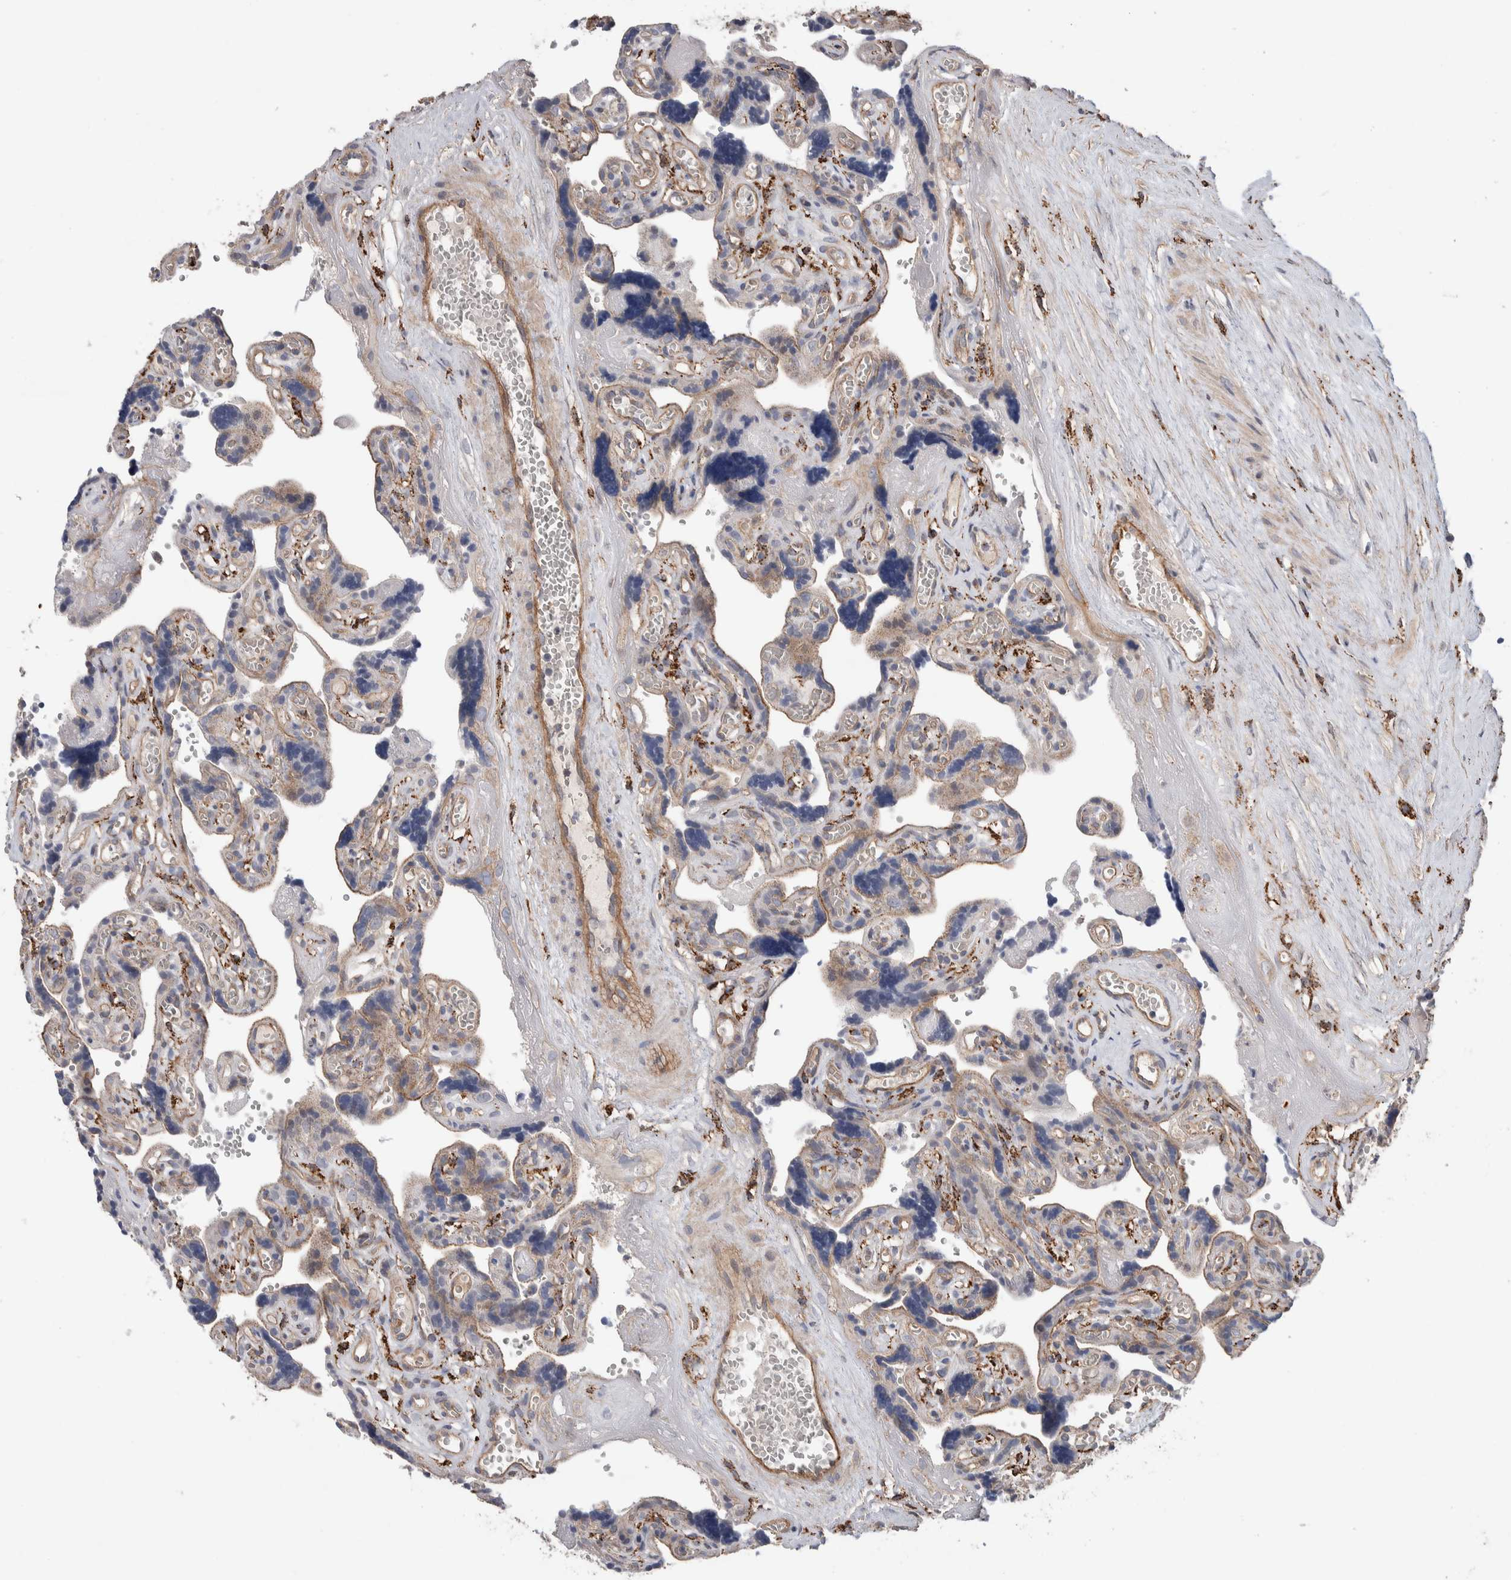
{"staining": {"intensity": "moderate", "quantity": ">75%", "location": "cytoplasmic/membranous"}, "tissue": "placenta", "cell_type": "Decidual cells", "image_type": "normal", "snomed": [{"axis": "morphology", "description": "Normal tissue, NOS"}, {"axis": "topography", "description": "Placenta"}], "caption": "Decidual cells display moderate cytoplasmic/membranous expression in approximately >75% of cells in benign placenta.", "gene": "GCNA", "patient": {"sex": "female", "age": 30}}